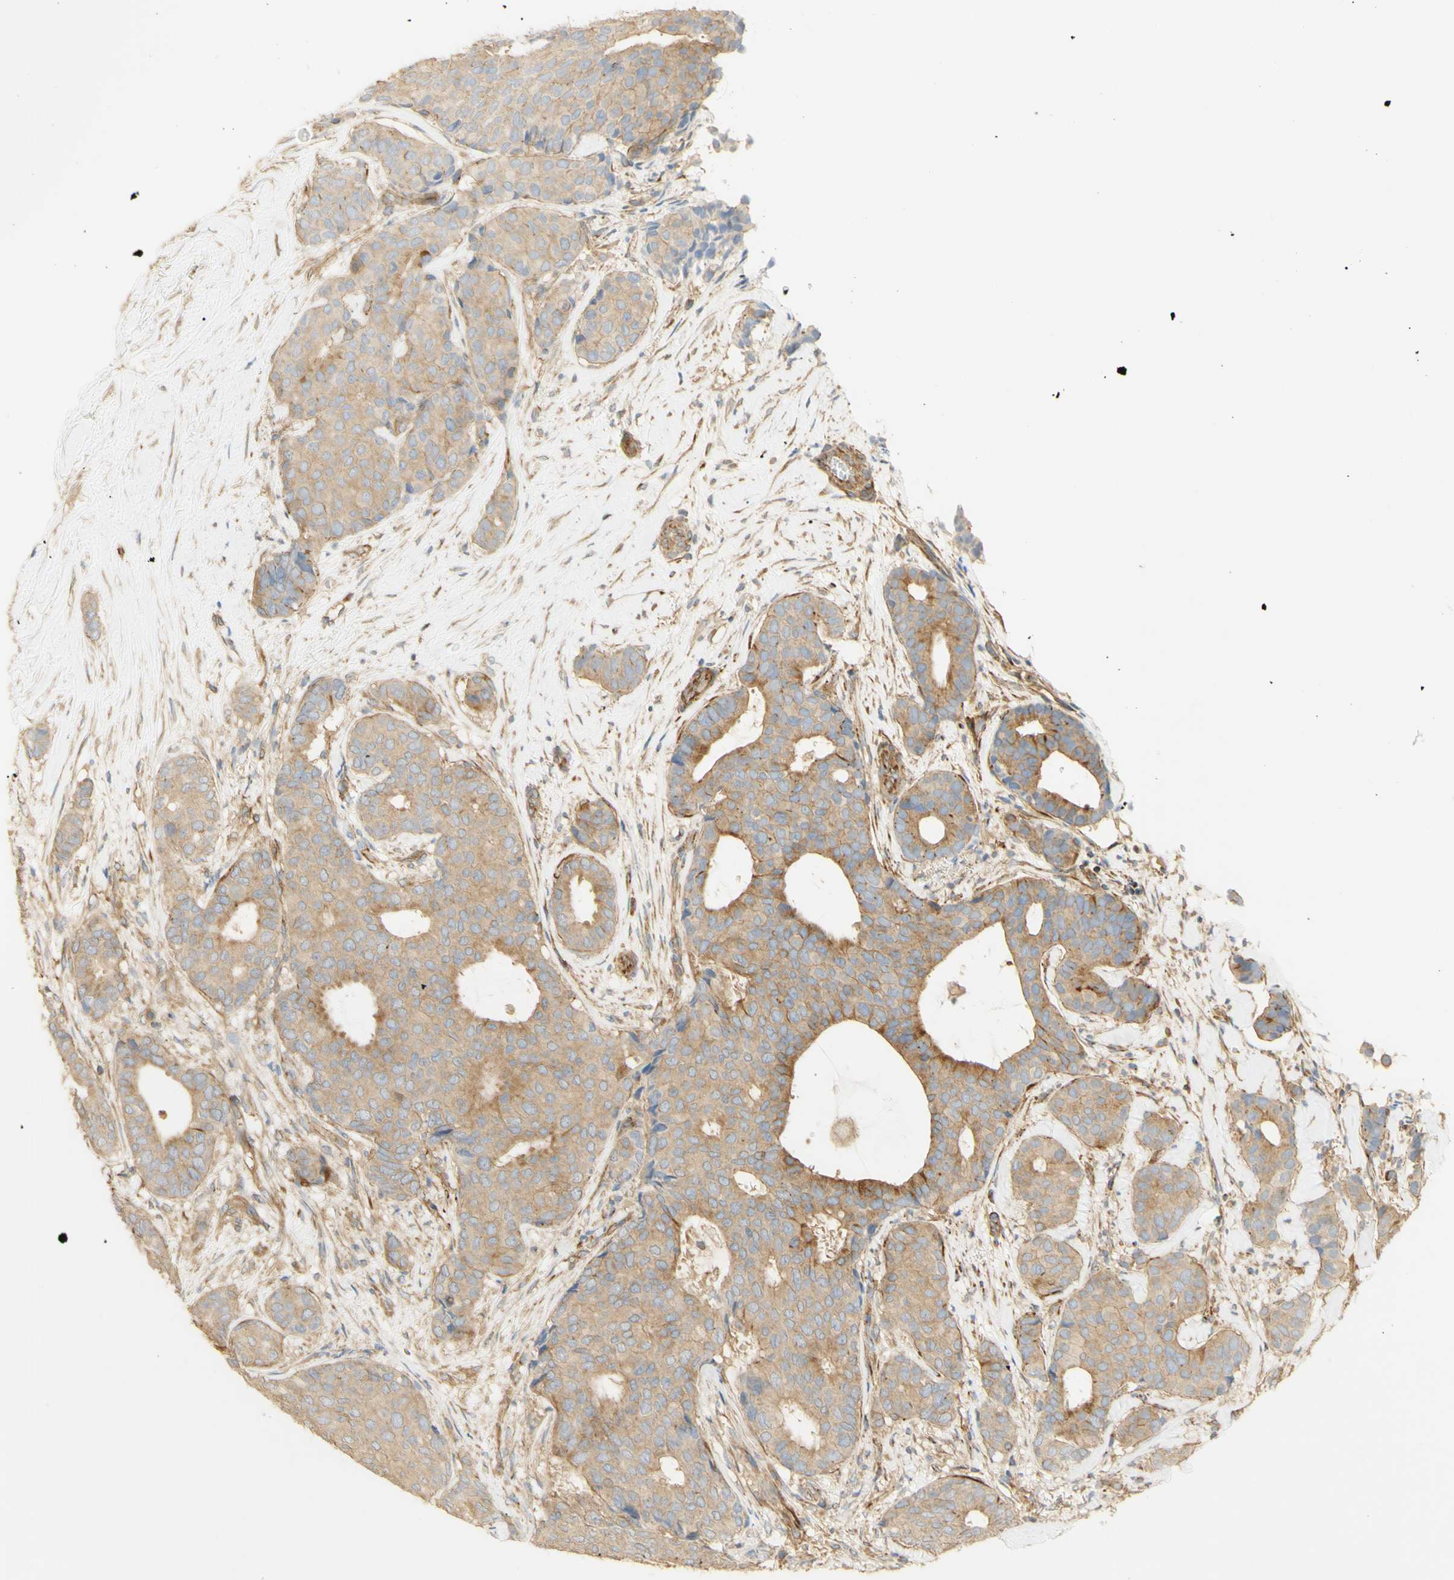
{"staining": {"intensity": "moderate", "quantity": "25%-75%", "location": "cytoplasmic/membranous"}, "tissue": "breast cancer", "cell_type": "Tumor cells", "image_type": "cancer", "snomed": [{"axis": "morphology", "description": "Duct carcinoma"}, {"axis": "topography", "description": "Breast"}], "caption": "DAB immunohistochemical staining of human breast cancer (intraductal carcinoma) shows moderate cytoplasmic/membranous protein expression in about 25%-75% of tumor cells. (DAB (3,3'-diaminobenzidine) IHC with brightfield microscopy, high magnification).", "gene": "KCNE4", "patient": {"sex": "female", "age": 75}}